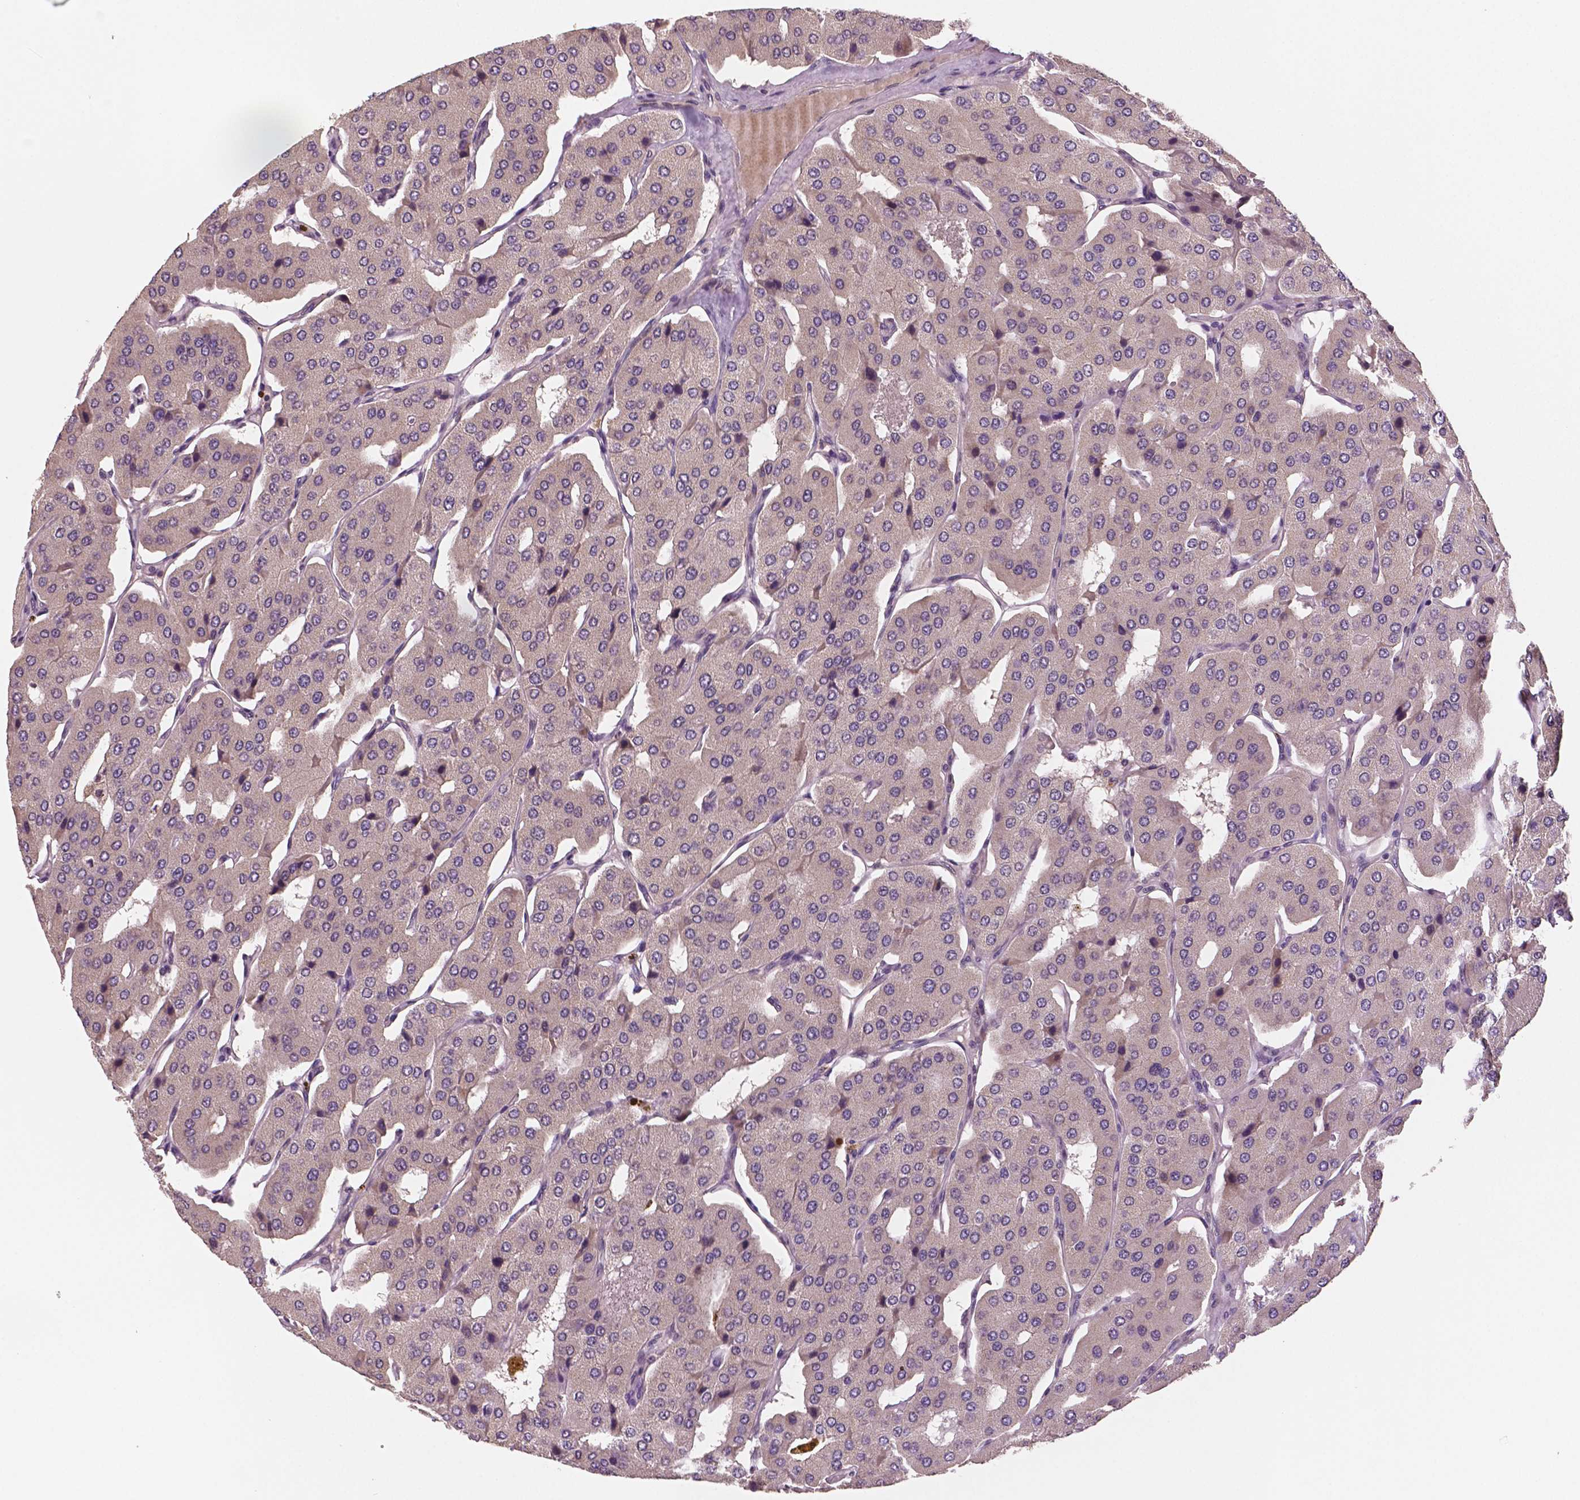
{"staining": {"intensity": "negative", "quantity": "none", "location": "none"}, "tissue": "parathyroid gland", "cell_type": "Glandular cells", "image_type": "normal", "snomed": [{"axis": "morphology", "description": "Normal tissue, NOS"}, {"axis": "morphology", "description": "Adenoma, NOS"}, {"axis": "topography", "description": "Parathyroid gland"}], "caption": "The micrograph shows no significant positivity in glandular cells of parathyroid gland.", "gene": "STAT3", "patient": {"sex": "female", "age": 86}}